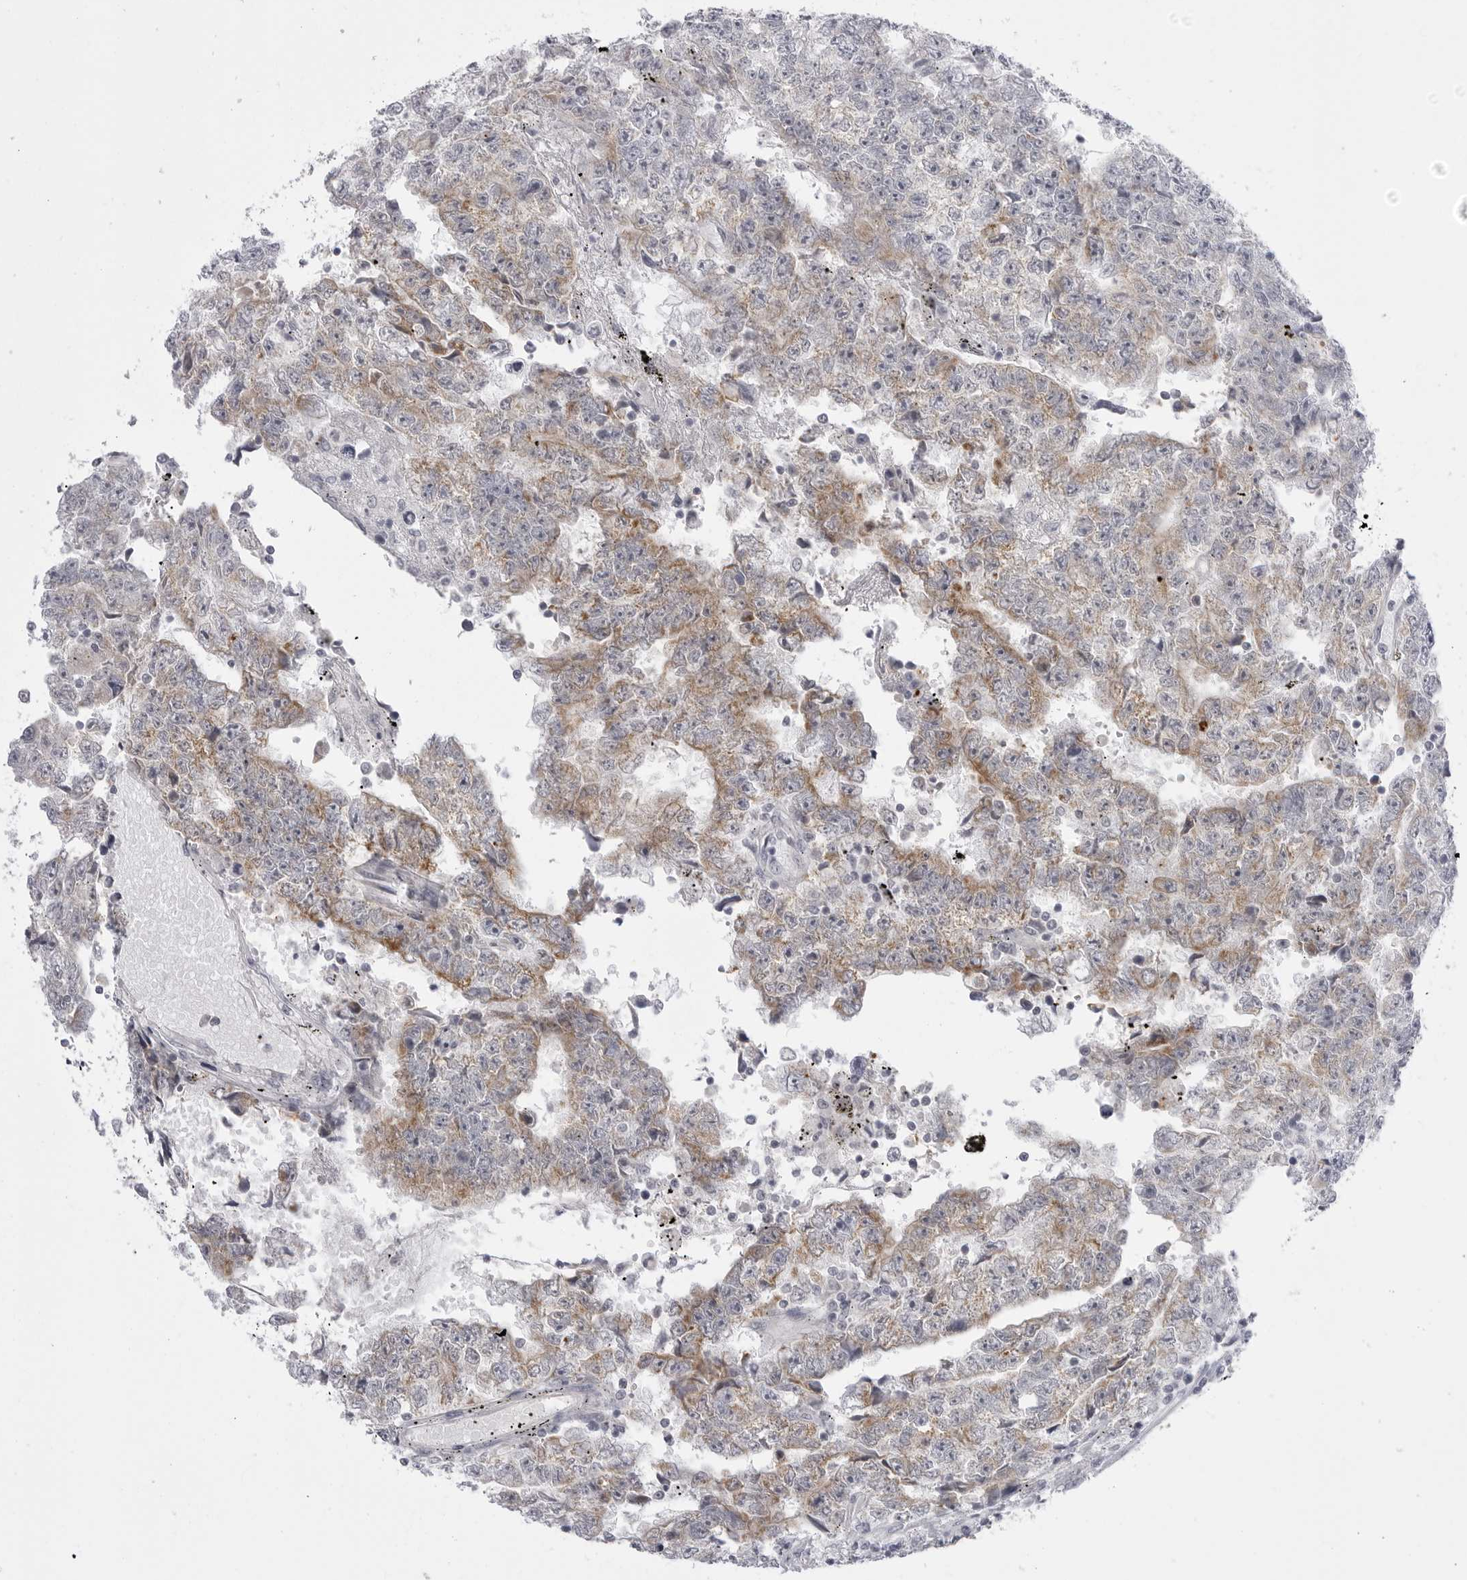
{"staining": {"intensity": "moderate", "quantity": "25%-75%", "location": "cytoplasmic/membranous"}, "tissue": "testis cancer", "cell_type": "Tumor cells", "image_type": "cancer", "snomed": [{"axis": "morphology", "description": "Carcinoma, Embryonal, NOS"}, {"axis": "topography", "description": "Testis"}], "caption": "Immunohistochemical staining of human testis cancer displays moderate cytoplasmic/membranous protein expression in about 25%-75% of tumor cells.", "gene": "TUFM", "patient": {"sex": "male", "age": 25}}